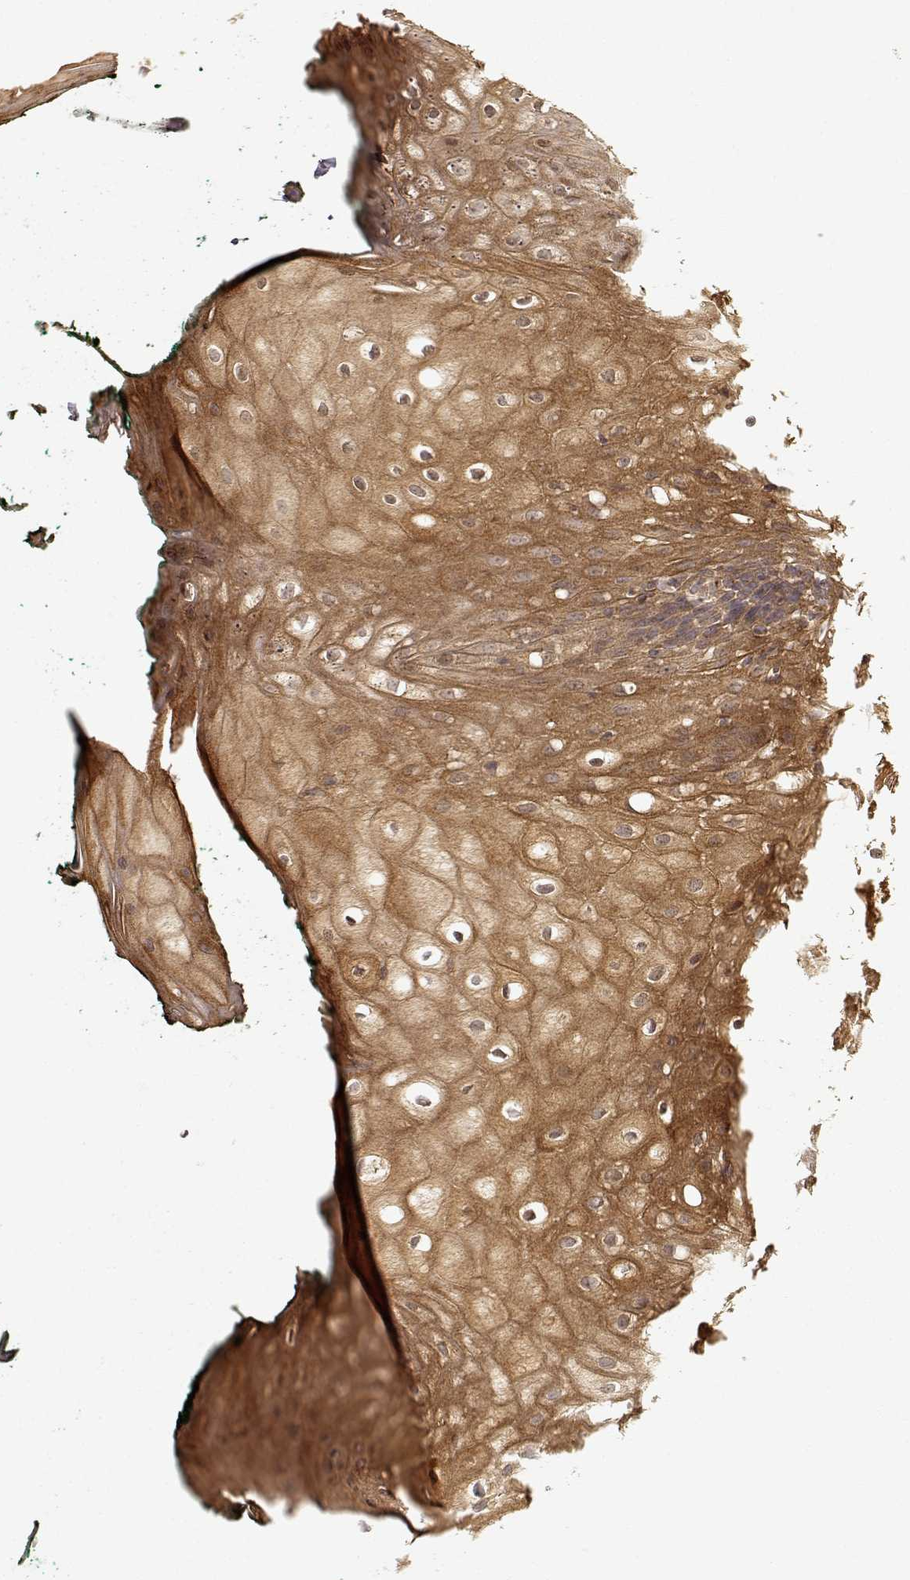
{"staining": {"intensity": "moderate", "quantity": ">75%", "location": "cytoplasmic/membranous"}, "tissue": "oral mucosa", "cell_type": "Squamous epithelial cells", "image_type": "normal", "snomed": [{"axis": "morphology", "description": "Normal tissue, NOS"}, {"axis": "topography", "description": "Oral tissue"}, {"axis": "topography", "description": "Head-Neck"}], "caption": "DAB (3,3'-diaminobenzidine) immunohistochemical staining of unremarkable human oral mucosa exhibits moderate cytoplasmic/membranous protein expression in approximately >75% of squamous epithelial cells.", "gene": "CDK5RAP2", "patient": {"sex": "female", "age": 68}}